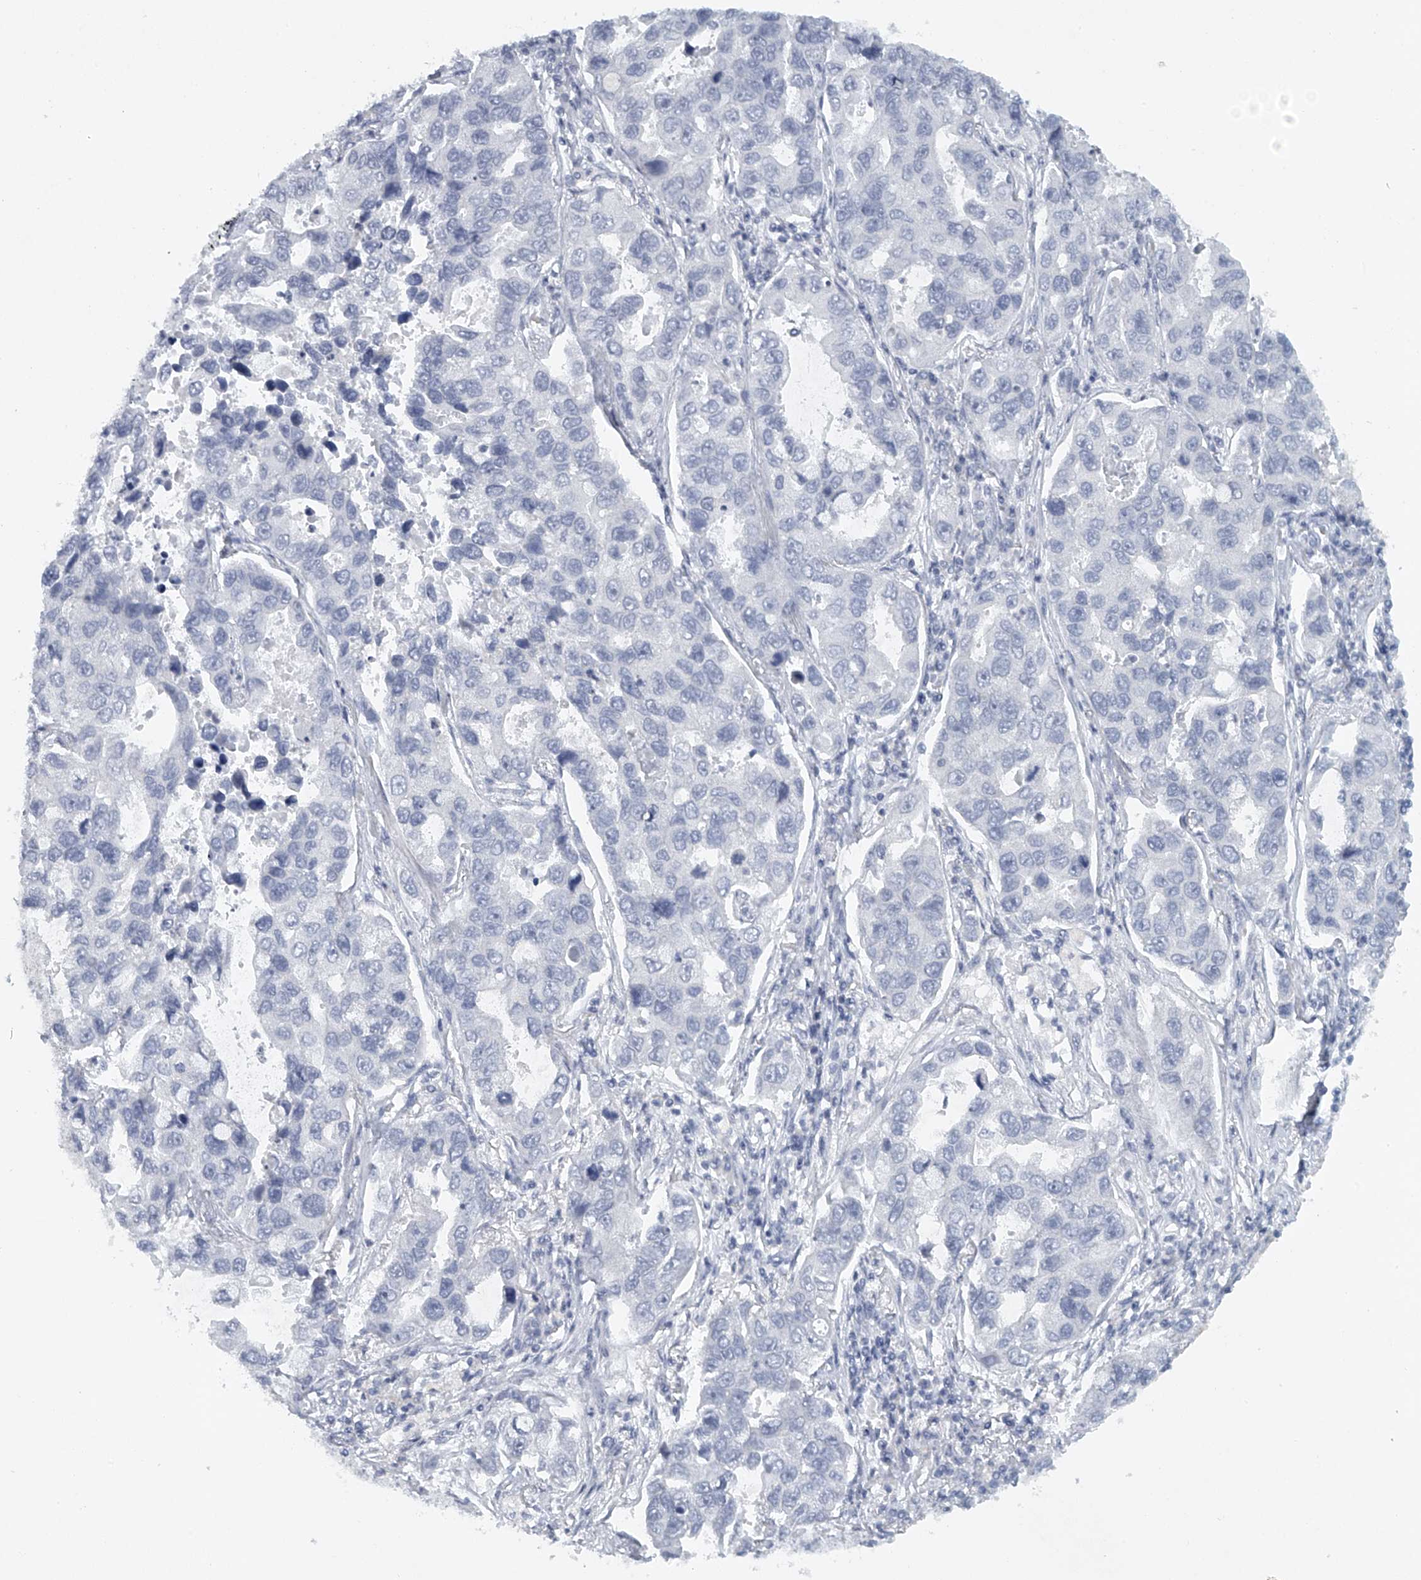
{"staining": {"intensity": "negative", "quantity": "none", "location": "none"}, "tissue": "lung cancer", "cell_type": "Tumor cells", "image_type": "cancer", "snomed": [{"axis": "morphology", "description": "Adenocarcinoma, NOS"}, {"axis": "topography", "description": "Lung"}], "caption": "Immunohistochemistry (IHC) photomicrograph of lung cancer (adenocarcinoma) stained for a protein (brown), which displays no expression in tumor cells.", "gene": "FAT2", "patient": {"sex": "male", "age": 64}}